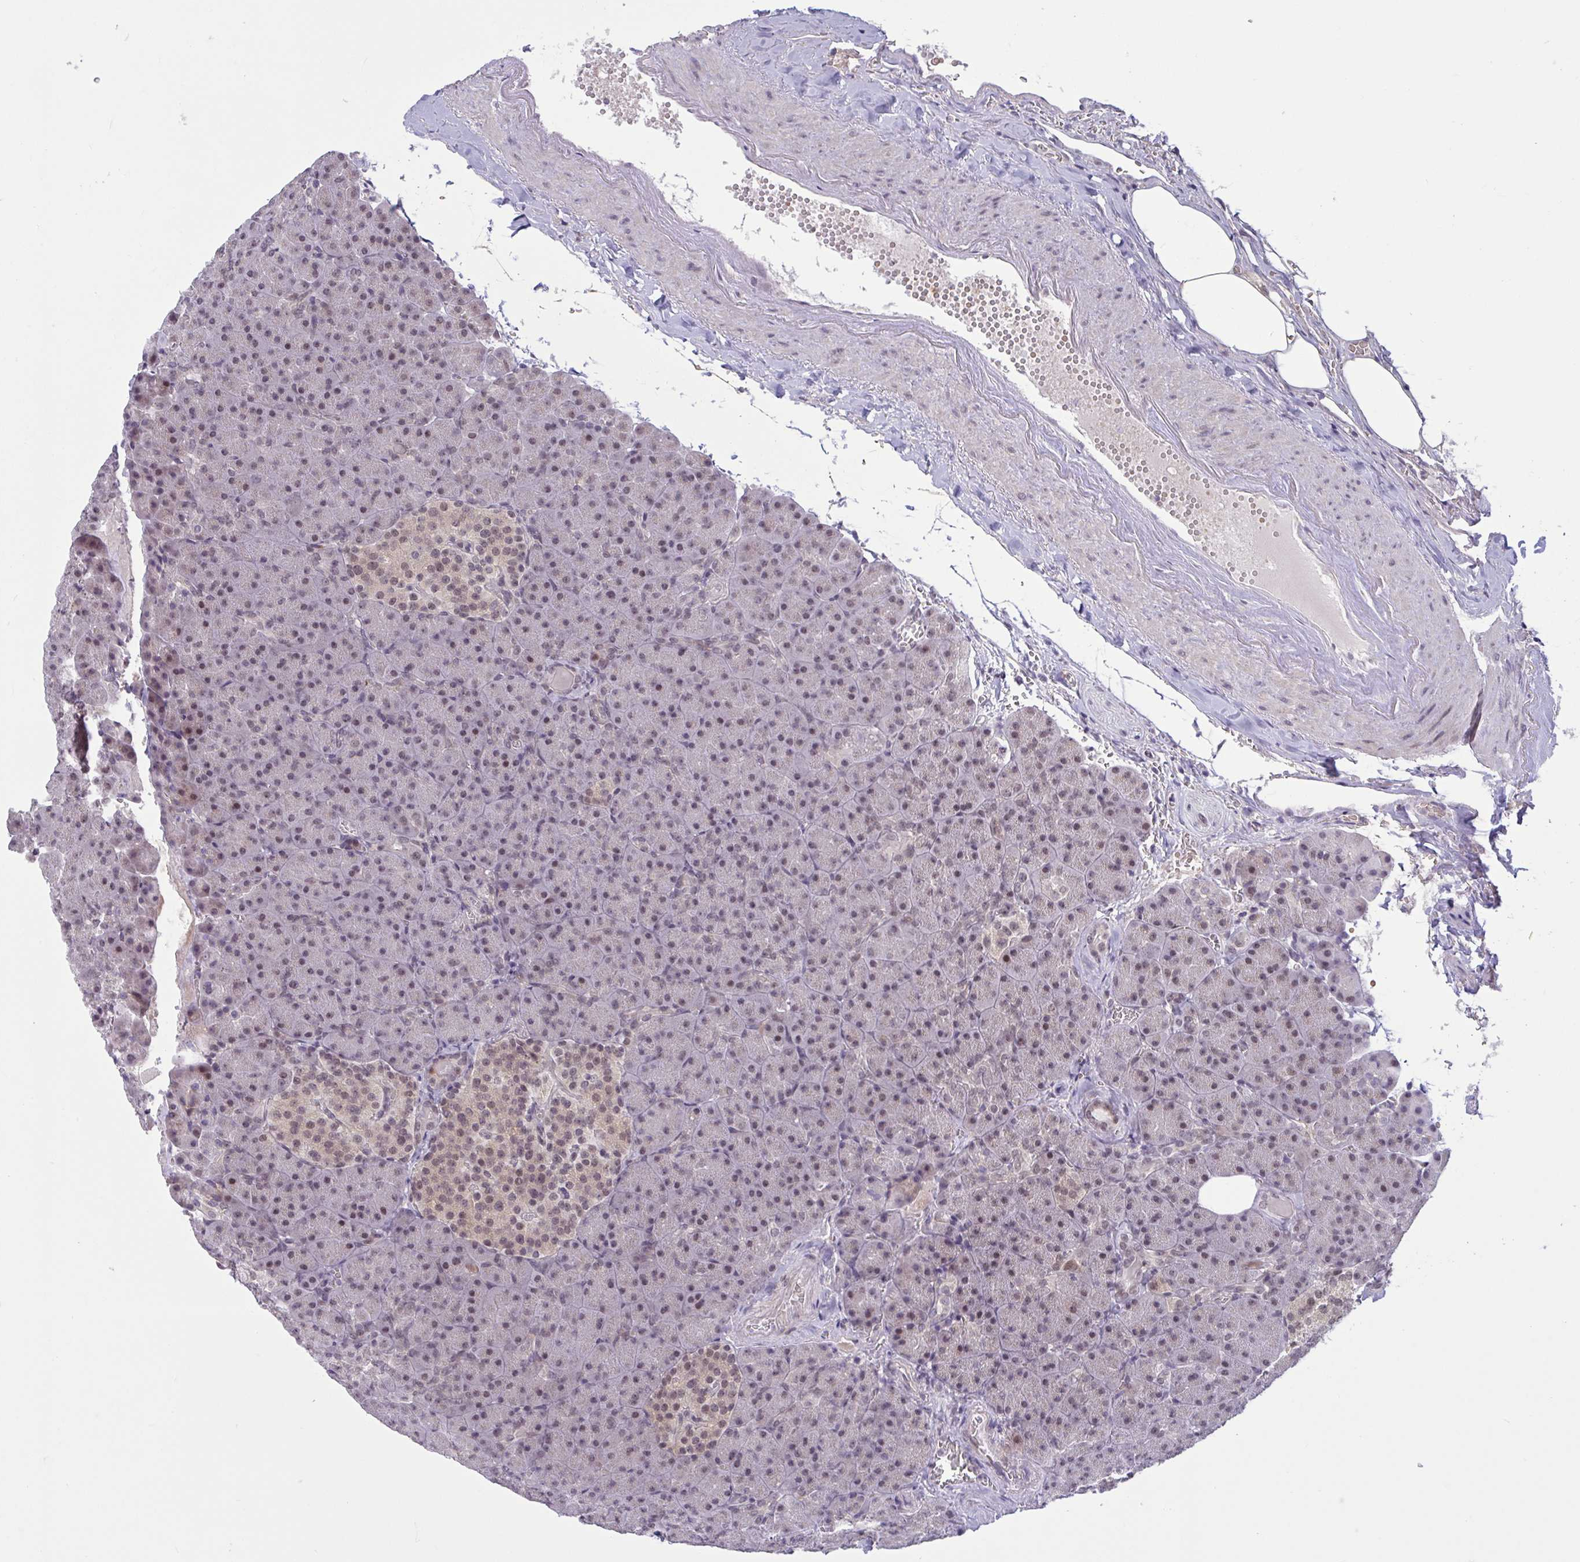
{"staining": {"intensity": "weak", "quantity": "25%-75%", "location": "nuclear"}, "tissue": "pancreas", "cell_type": "Exocrine glandular cells", "image_type": "normal", "snomed": [{"axis": "morphology", "description": "Normal tissue, NOS"}, {"axis": "topography", "description": "Pancreas"}], "caption": "Immunohistochemical staining of unremarkable human pancreas displays low levels of weak nuclear staining in about 25%-75% of exocrine glandular cells. The protein is shown in brown color, while the nuclei are stained blue.", "gene": "ZNF414", "patient": {"sex": "female", "age": 74}}